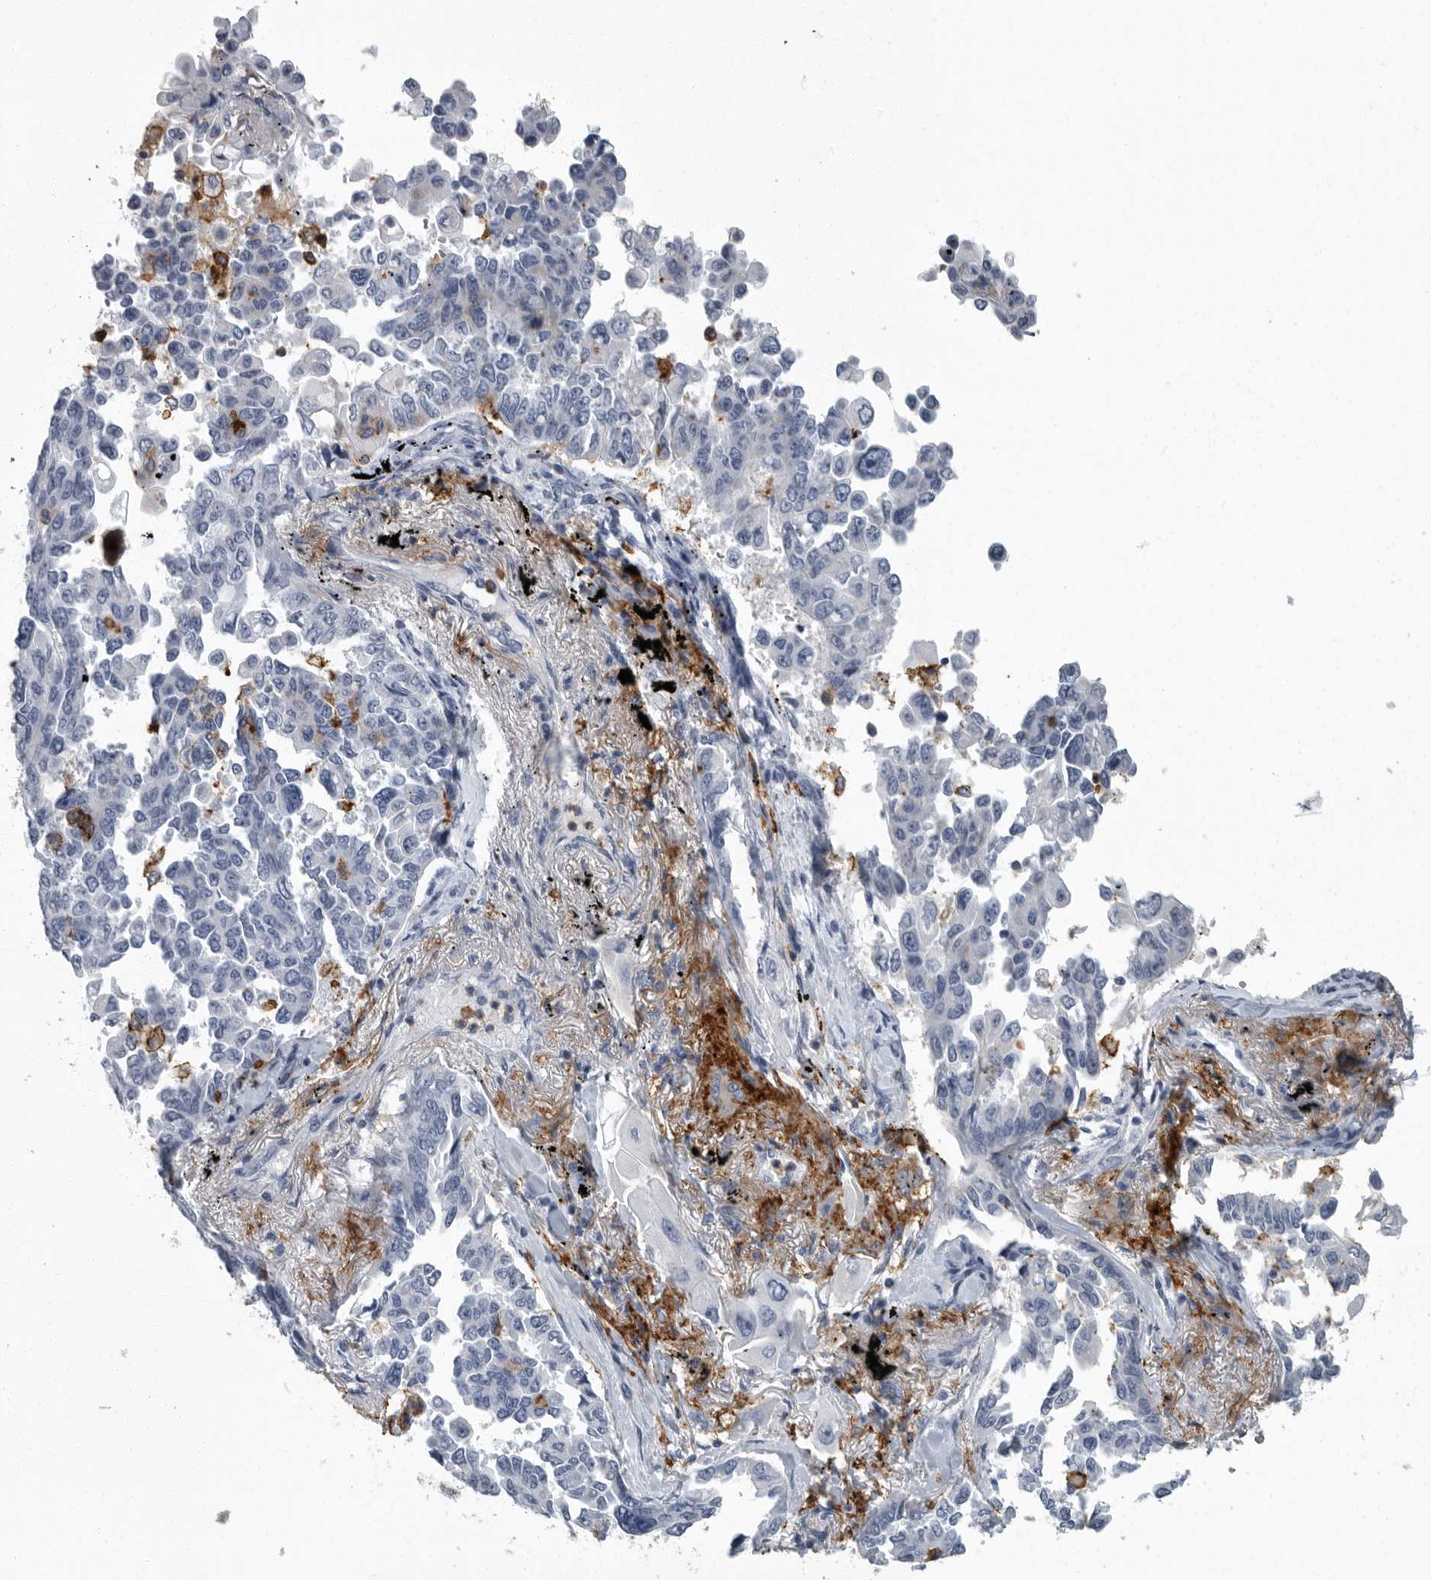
{"staining": {"intensity": "negative", "quantity": "none", "location": "none"}, "tissue": "lung cancer", "cell_type": "Tumor cells", "image_type": "cancer", "snomed": [{"axis": "morphology", "description": "Adenocarcinoma, NOS"}, {"axis": "topography", "description": "Lung"}], "caption": "An image of human lung adenocarcinoma is negative for staining in tumor cells.", "gene": "FCER1G", "patient": {"sex": "female", "age": 67}}